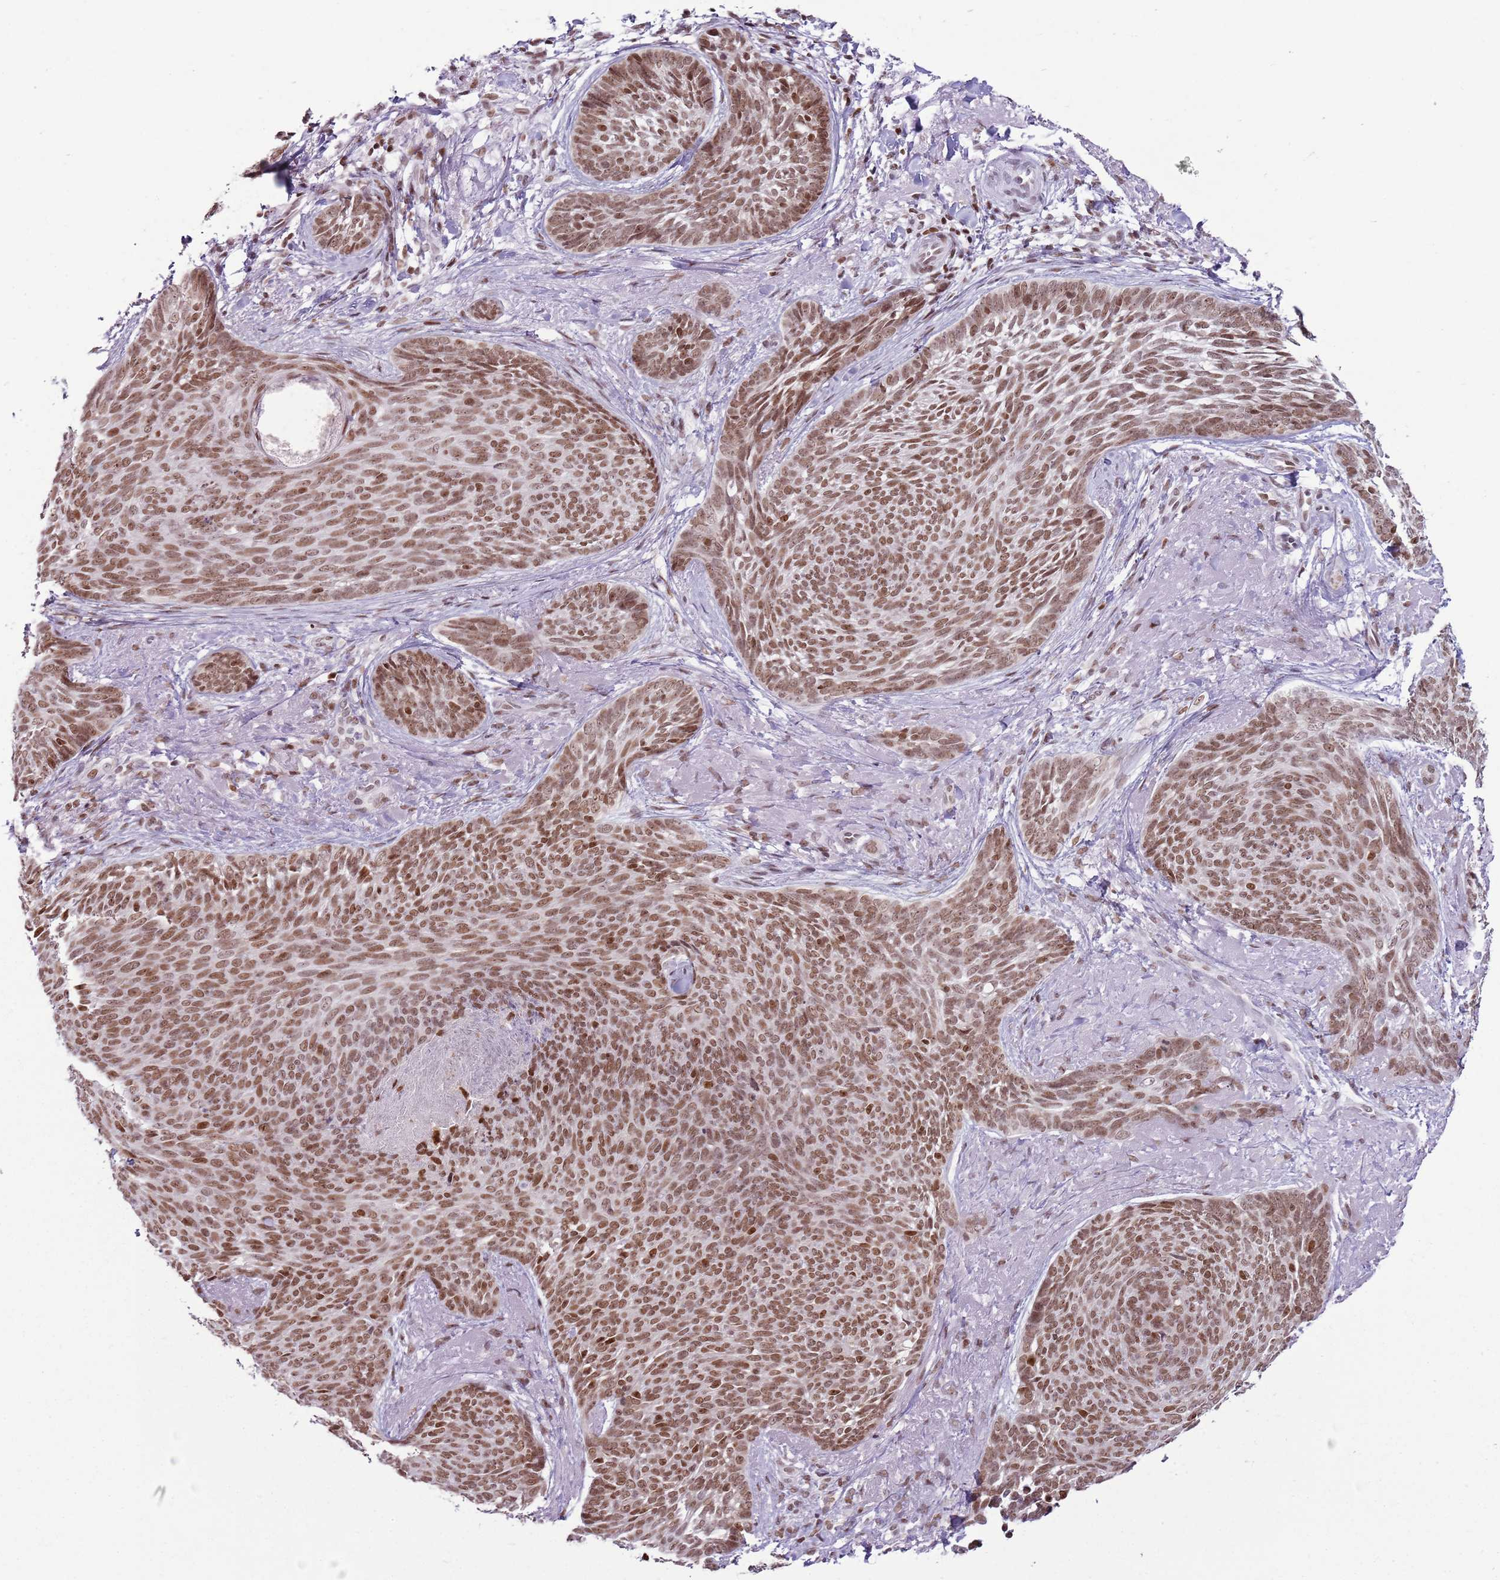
{"staining": {"intensity": "moderate", "quantity": ">75%", "location": "nuclear"}, "tissue": "skin cancer", "cell_type": "Tumor cells", "image_type": "cancer", "snomed": [{"axis": "morphology", "description": "Basal cell carcinoma"}, {"axis": "topography", "description": "Skin"}], "caption": "Basal cell carcinoma (skin) was stained to show a protein in brown. There is medium levels of moderate nuclear staining in about >75% of tumor cells. The staining was performed using DAB to visualize the protein expression in brown, while the nuclei were stained in blue with hematoxylin (Magnification: 20x).", "gene": "SELENOH", "patient": {"sex": "female", "age": 86}}